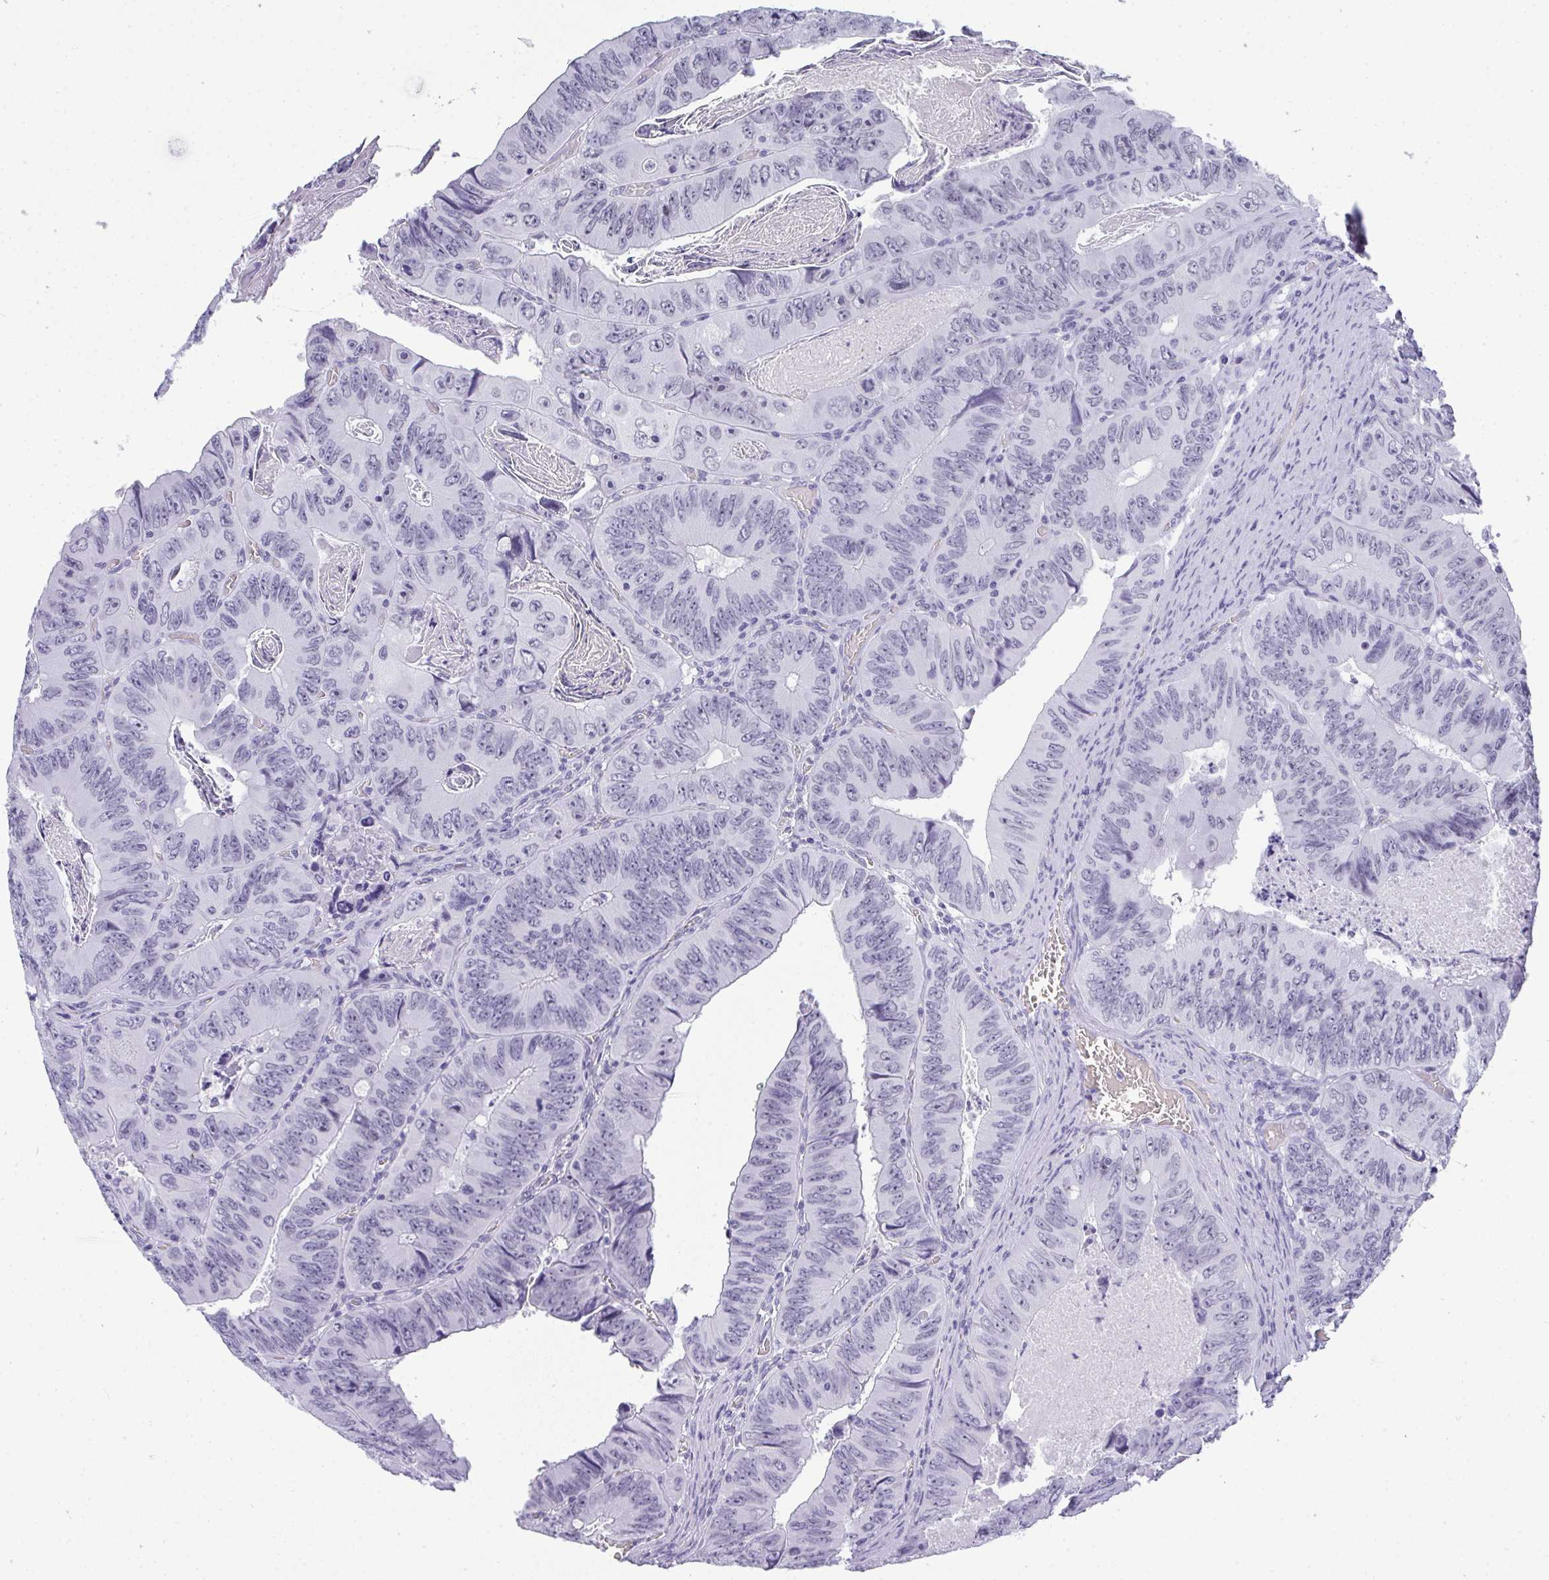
{"staining": {"intensity": "negative", "quantity": "none", "location": "none"}, "tissue": "colorectal cancer", "cell_type": "Tumor cells", "image_type": "cancer", "snomed": [{"axis": "morphology", "description": "Adenocarcinoma, NOS"}, {"axis": "topography", "description": "Colon"}], "caption": "Histopathology image shows no significant protein expression in tumor cells of colorectal cancer (adenocarcinoma).", "gene": "PLA2G1B", "patient": {"sex": "female", "age": 84}}